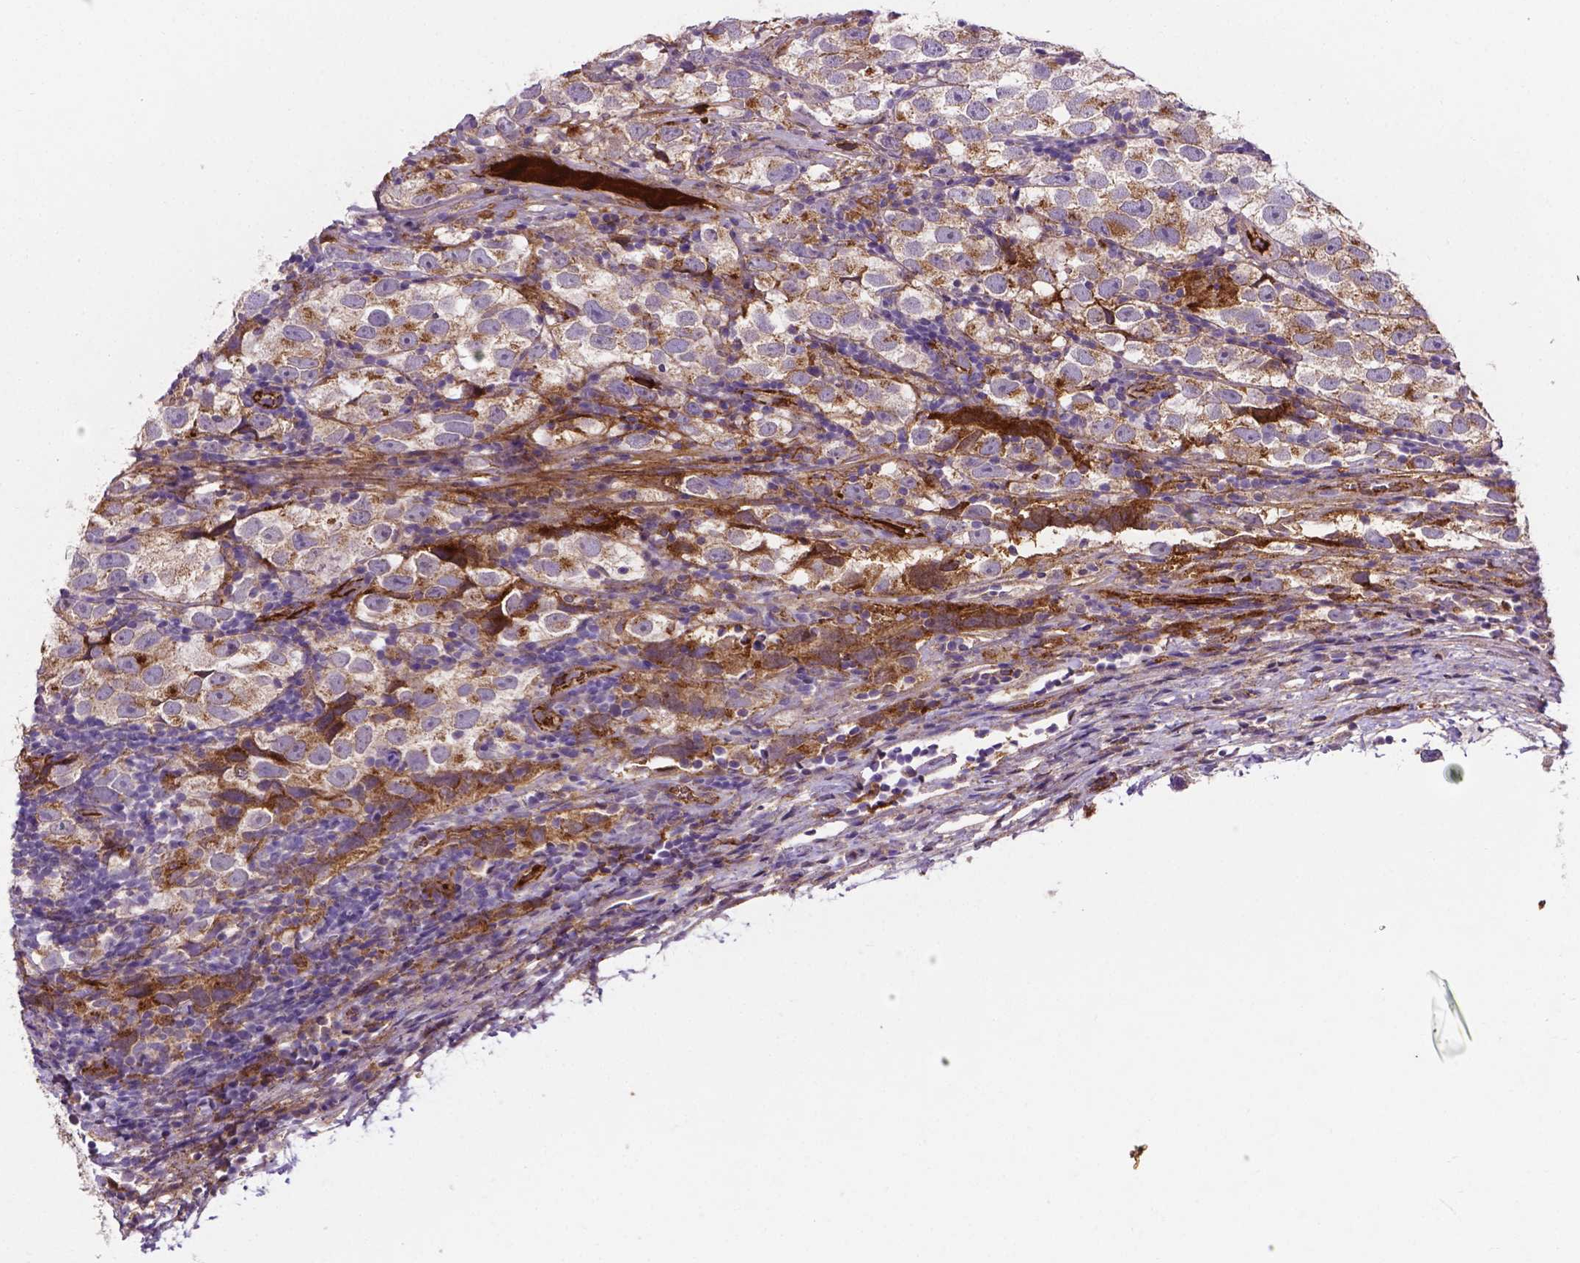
{"staining": {"intensity": "moderate", "quantity": ">75%", "location": "cytoplasmic/membranous"}, "tissue": "testis cancer", "cell_type": "Tumor cells", "image_type": "cancer", "snomed": [{"axis": "morphology", "description": "Seminoma, NOS"}, {"axis": "topography", "description": "Testis"}], "caption": "A high-resolution photomicrograph shows immunohistochemistry (IHC) staining of testis cancer, which exhibits moderate cytoplasmic/membranous staining in approximately >75% of tumor cells.", "gene": "APOE", "patient": {"sex": "male", "age": 26}}